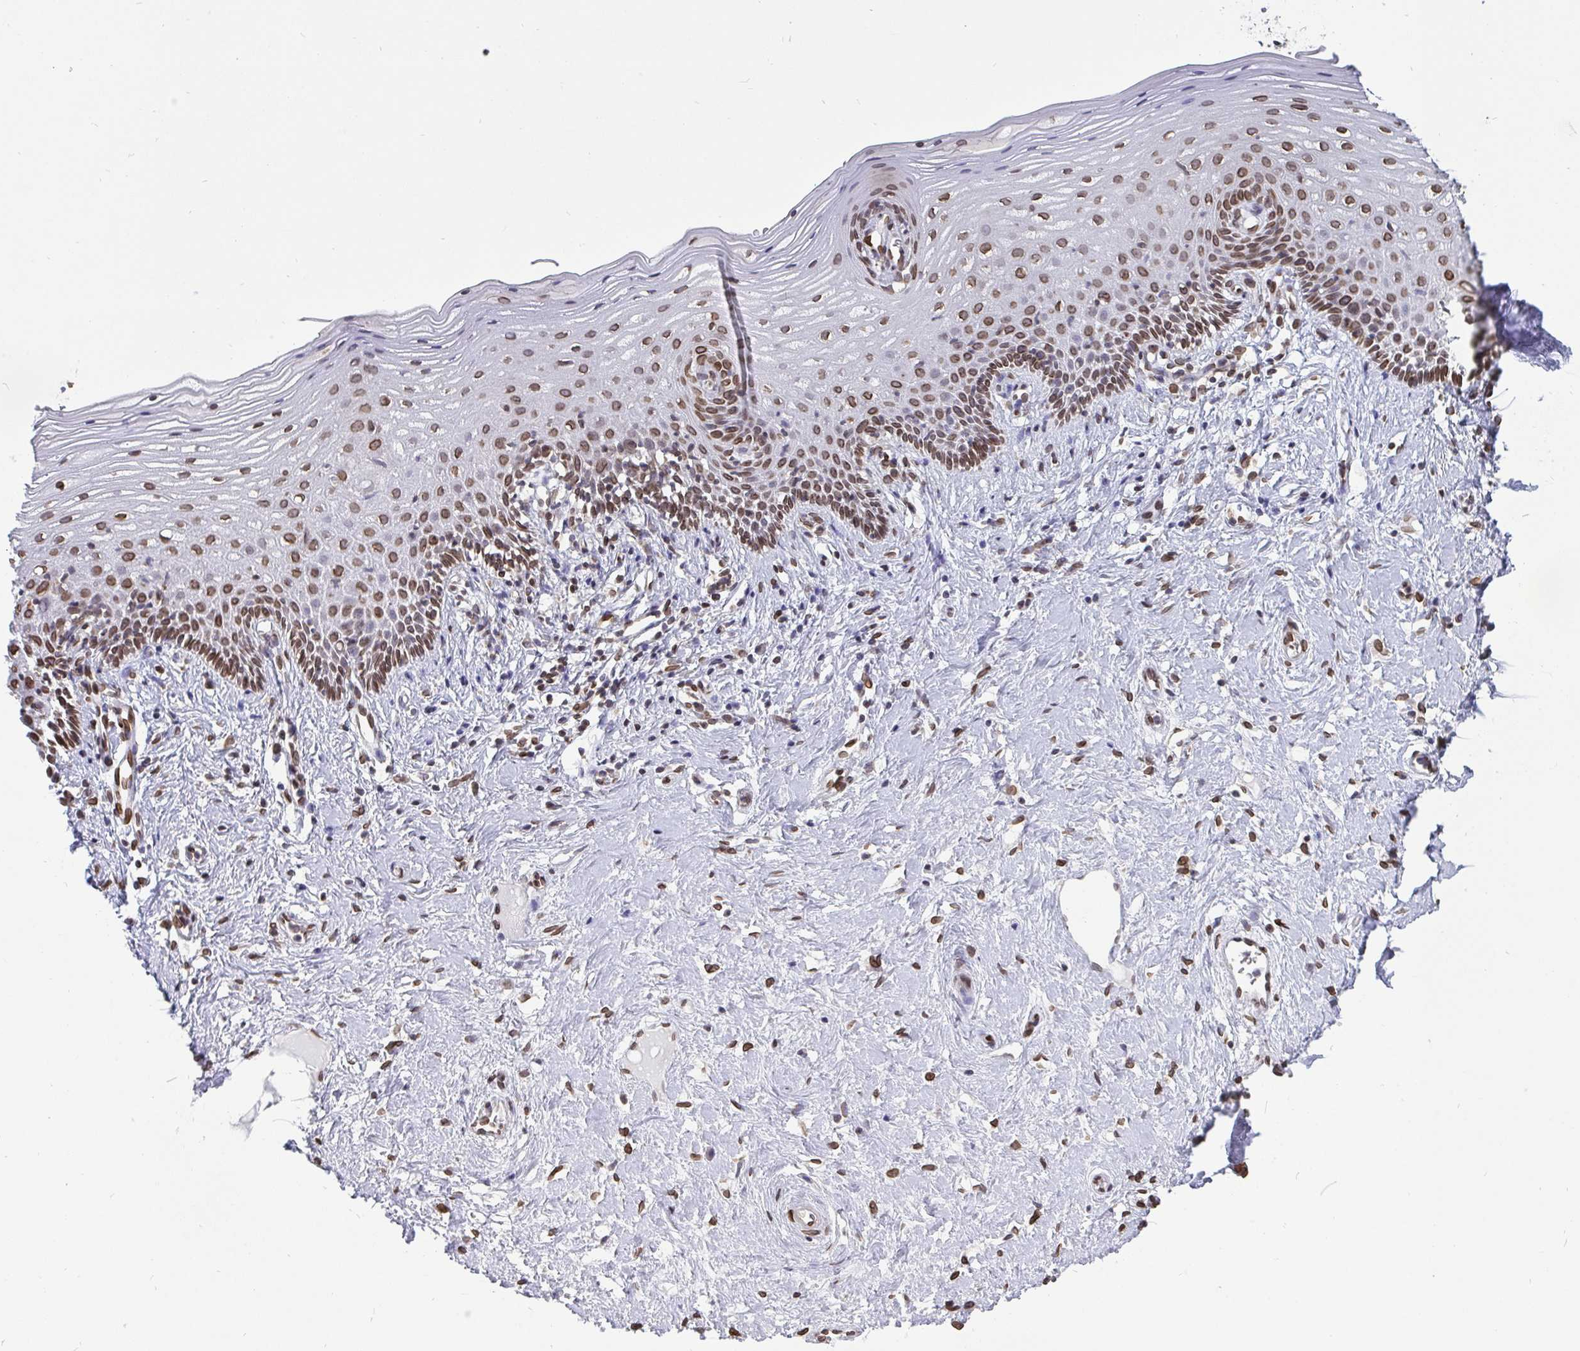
{"staining": {"intensity": "moderate", "quantity": ">75%", "location": "cytoplasmic/membranous,nuclear"}, "tissue": "vagina", "cell_type": "Squamous epithelial cells", "image_type": "normal", "snomed": [{"axis": "morphology", "description": "Normal tissue, NOS"}, {"axis": "topography", "description": "Vagina"}], "caption": "A medium amount of moderate cytoplasmic/membranous,nuclear staining is identified in about >75% of squamous epithelial cells in normal vagina.", "gene": "EMD", "patient": {"sex": "female", "age": 42}}